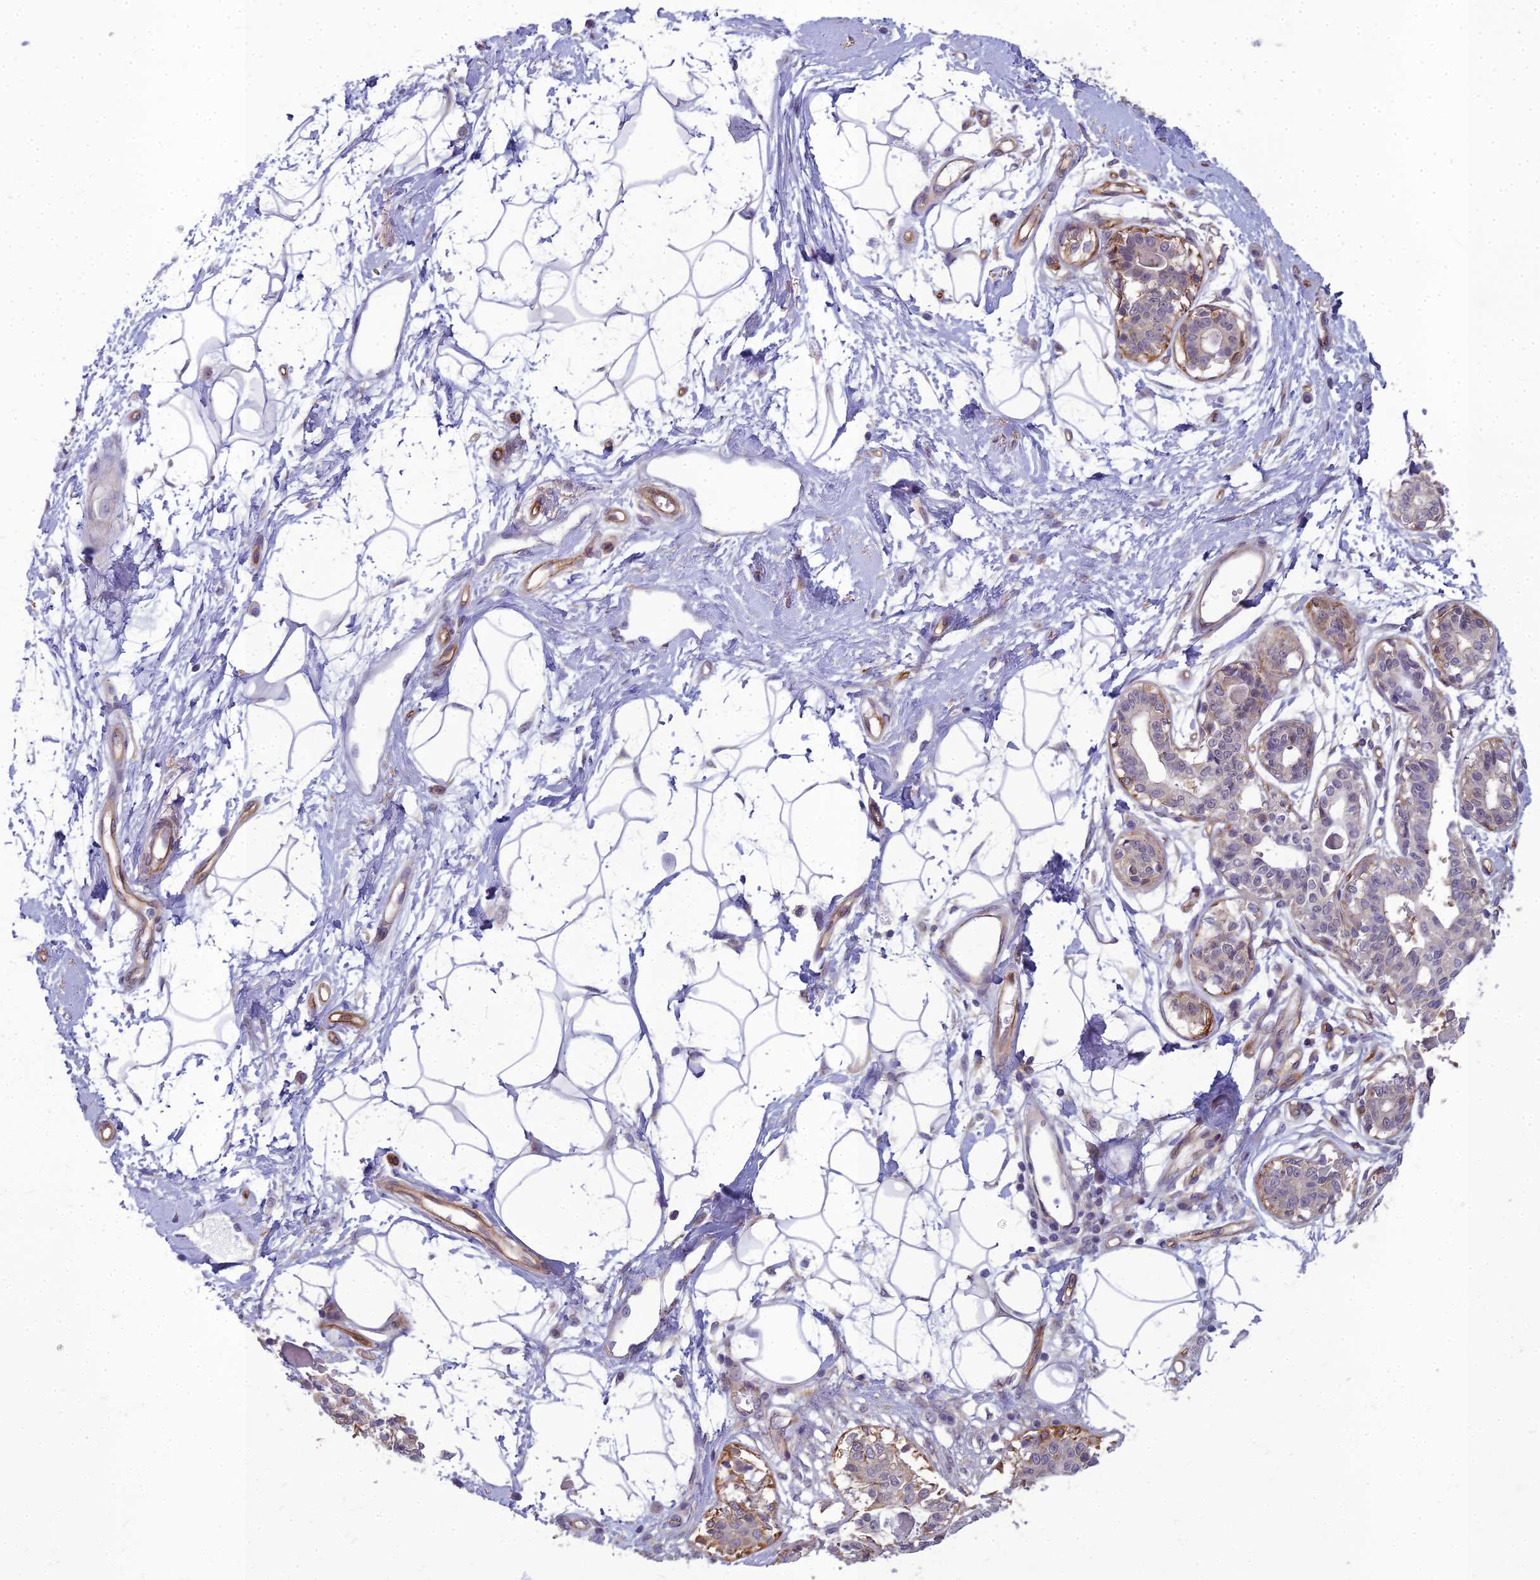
{"staining": {"intensity": "negative", "quantity": "none", "location": "none"}, "tissue": "breast", "cell_type": "Adipocytes", "image_type": "normal", "snomed": [{"axis": "morphology", "description": "Normal tissue, NOS"}, {"axis": "topography", "description": "Breast"}], "caption": "A photomicrograph of human breast is negative for staining in adipocytes. (DAB immunohistochemistry visualized using brightfield microscopy, high magnification).", "gene": "RGL3", "patient": {"sex": "female", "age": 45}}